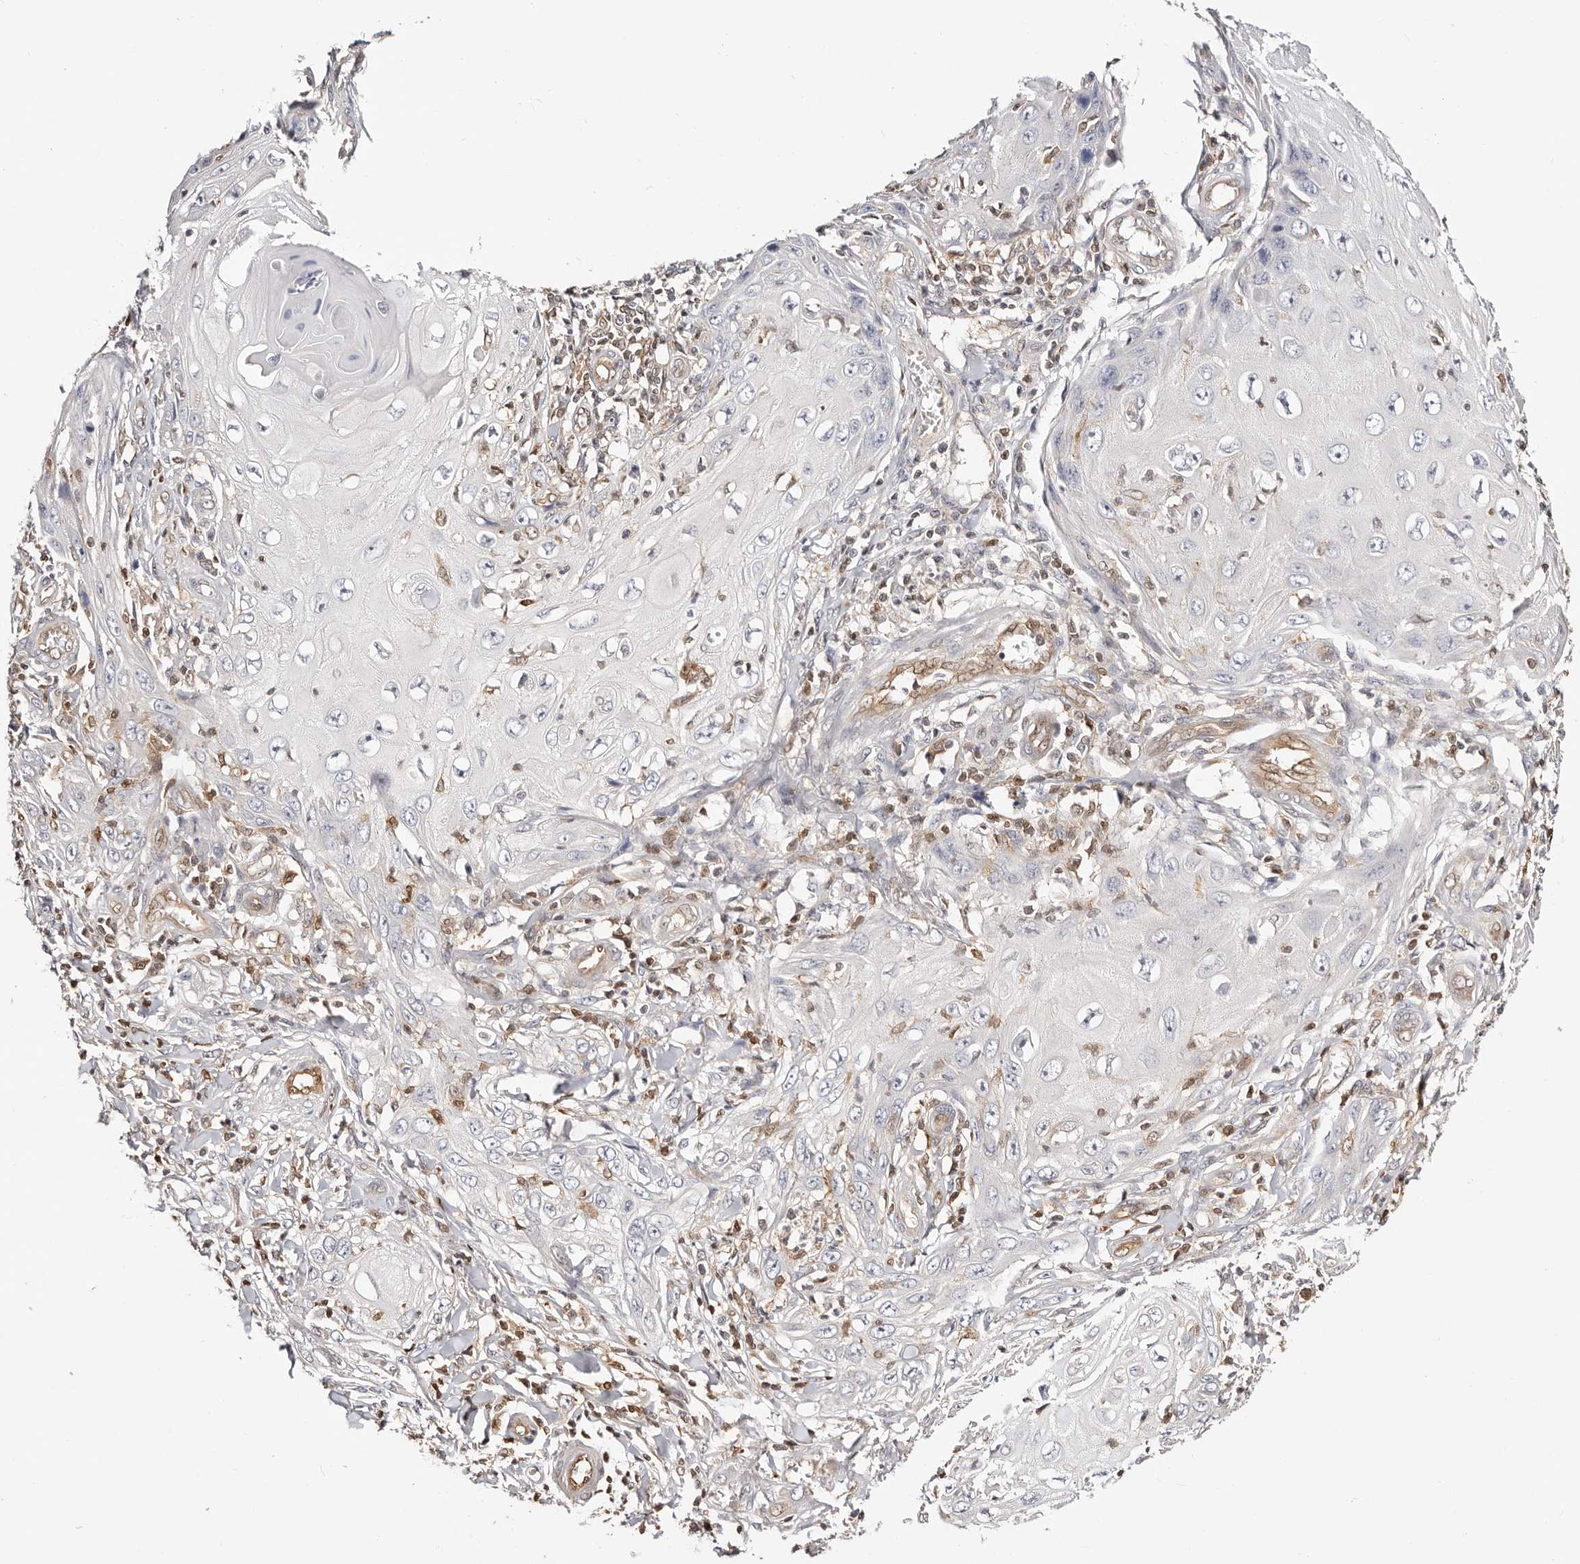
{"staining": {"intensity": "negative", "quantity": "none", "location": "none"}, "tissue": "skin cancer", "cell_type": "Tumor cells", "image_type": "cancer", "snomed": [{"axis": "morphology", "description": "Squamous cell carcinoma, NOS"}, {"axis": "topography", "description": "Skin"}], "caption": "Skin squamous cell carcinoma was stained to show a protein in brown. There is no significant staining in tumor cells.", "gene": "STAT5A", "patient": {"sex": "female", "age": 73}}